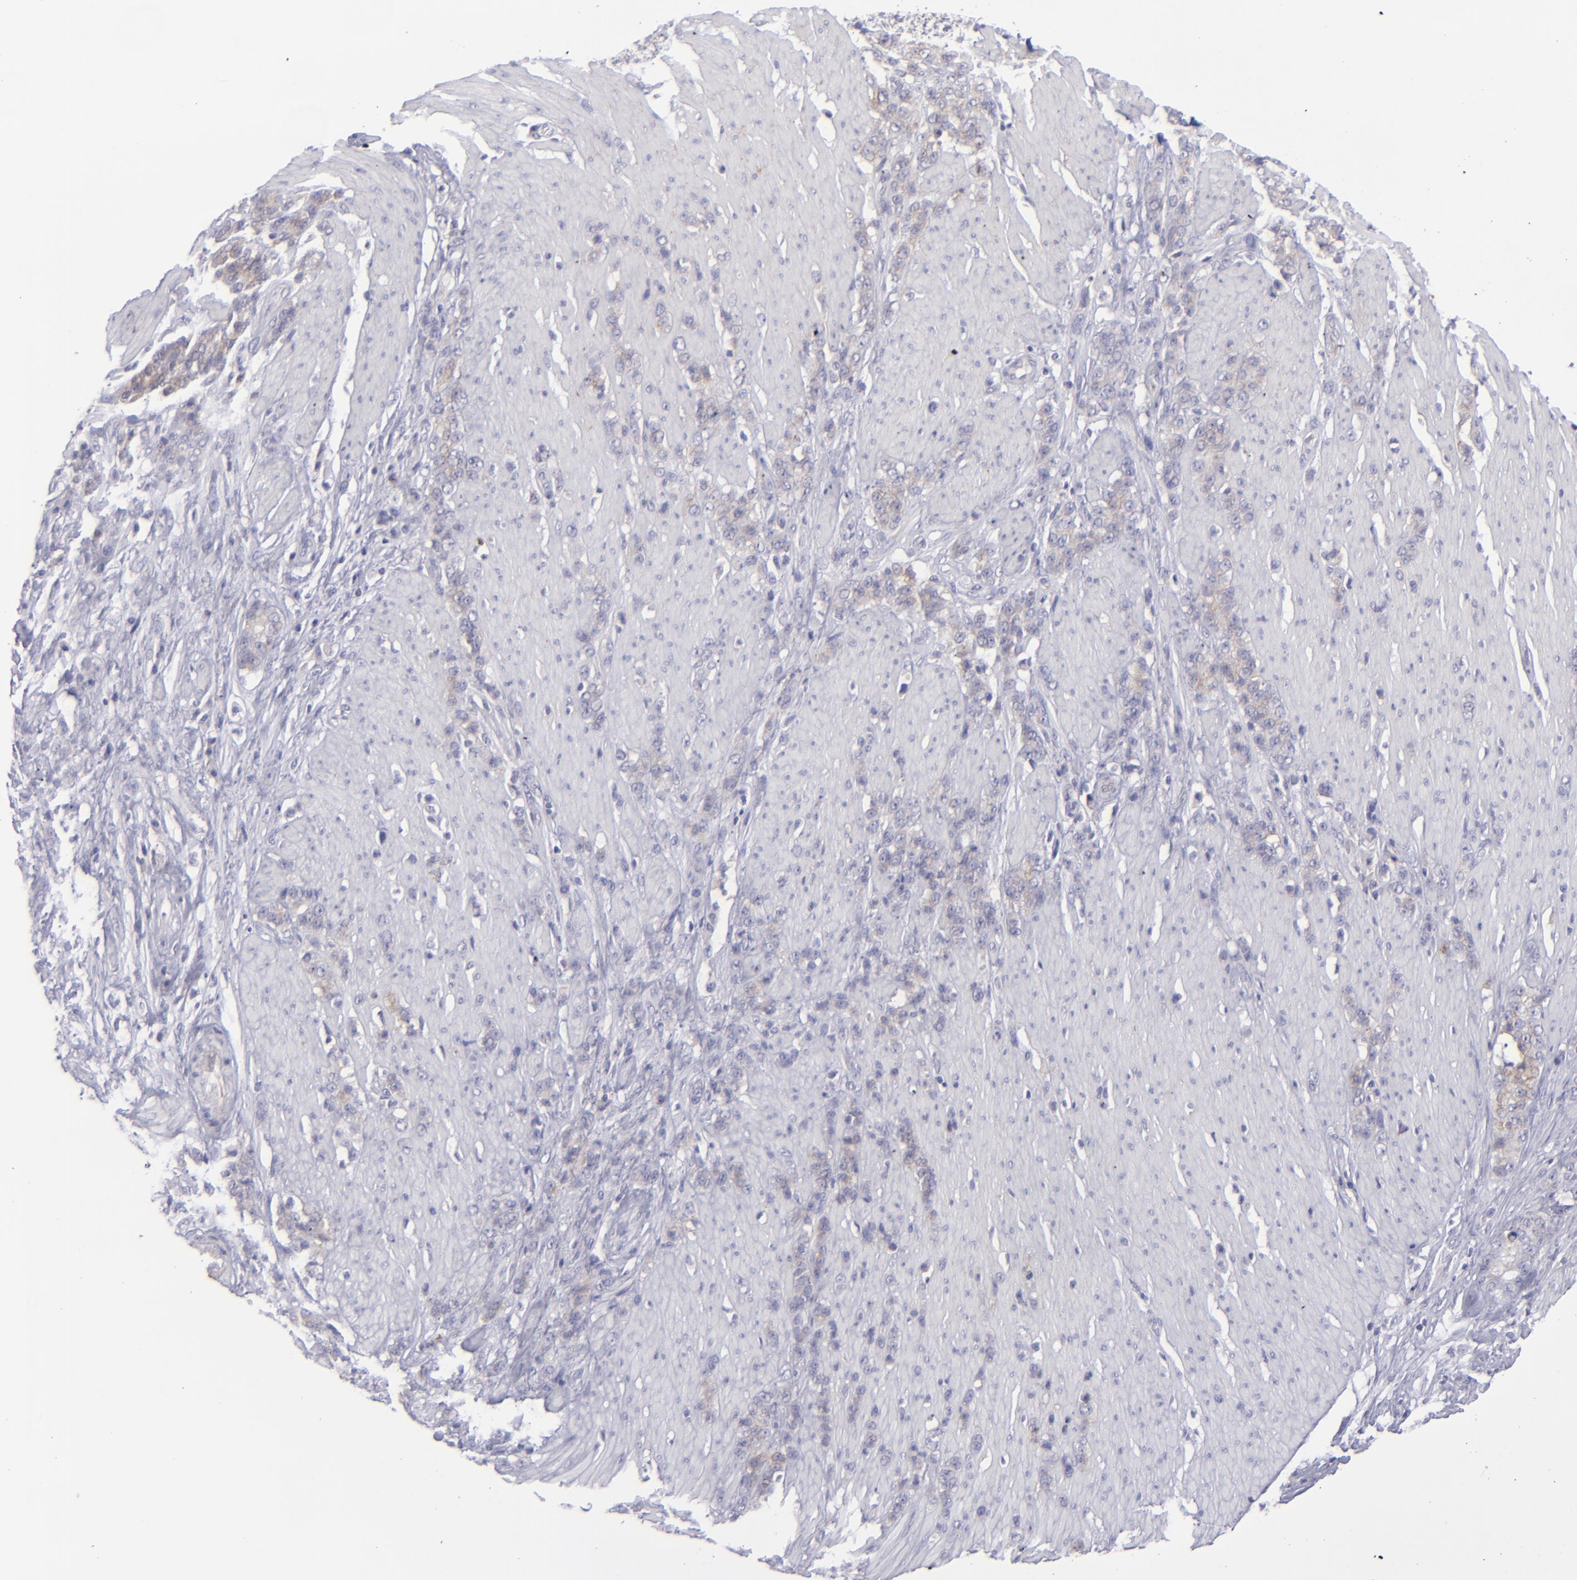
{"staining": {"intensity": "weak", "quantity": "<25%", "location": "cytoplasmic/membranous"}, "tissue": "stomach cancer", "cell_type": "Tumor cells", "image_type": "cancer", "snomed": [{"axis": "morphology", "description": "Adenocarcinoma, NOS"}, {"axis": "topography", "description": "Stomach, lower"}], "caption": "The histopathology image demonstrates no staining of tumor cells in adenocarcinoma (stomach).", "gene": "BSG", "patient": {"sex": "male", "age": 88}}